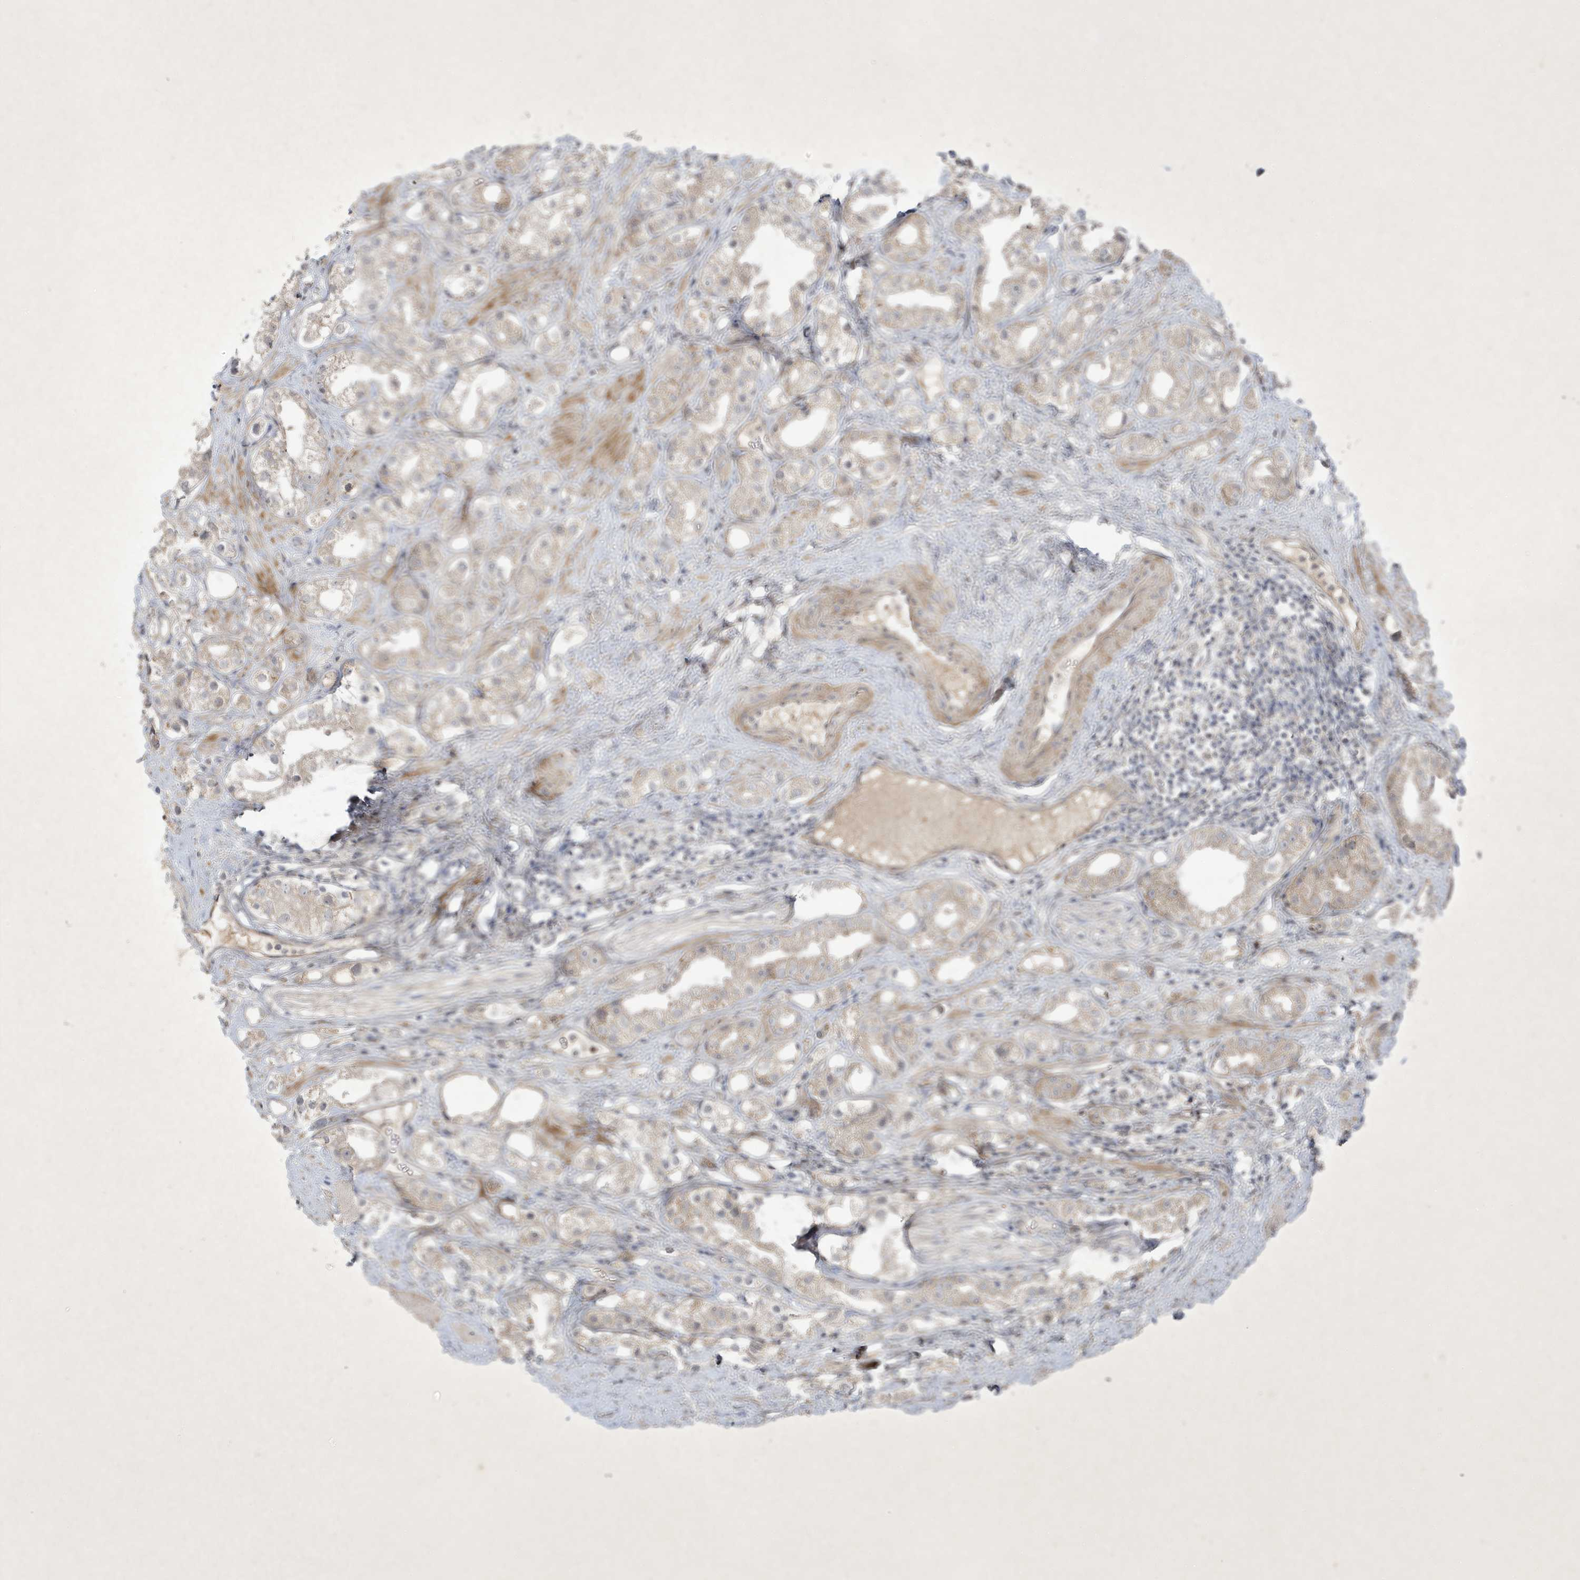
{"staining": {"intensity": "weak", "quantity": "<25%", "location": "cytoplasmic/membranous"}, "tissue": "prostate cancer", "cell_type": "Tumor cells", "image_type": "cancer", "snomed": [{"axis": "morphology", "description": "Adenocarcinoma, NOS"}, {"axis": "topography", "description": "Prostate"}], "caption": "Tumor cells show no significant expression in prostate cancer.", "gene": "FAM83C", "patient": {"sex": "male", "age": 79}}